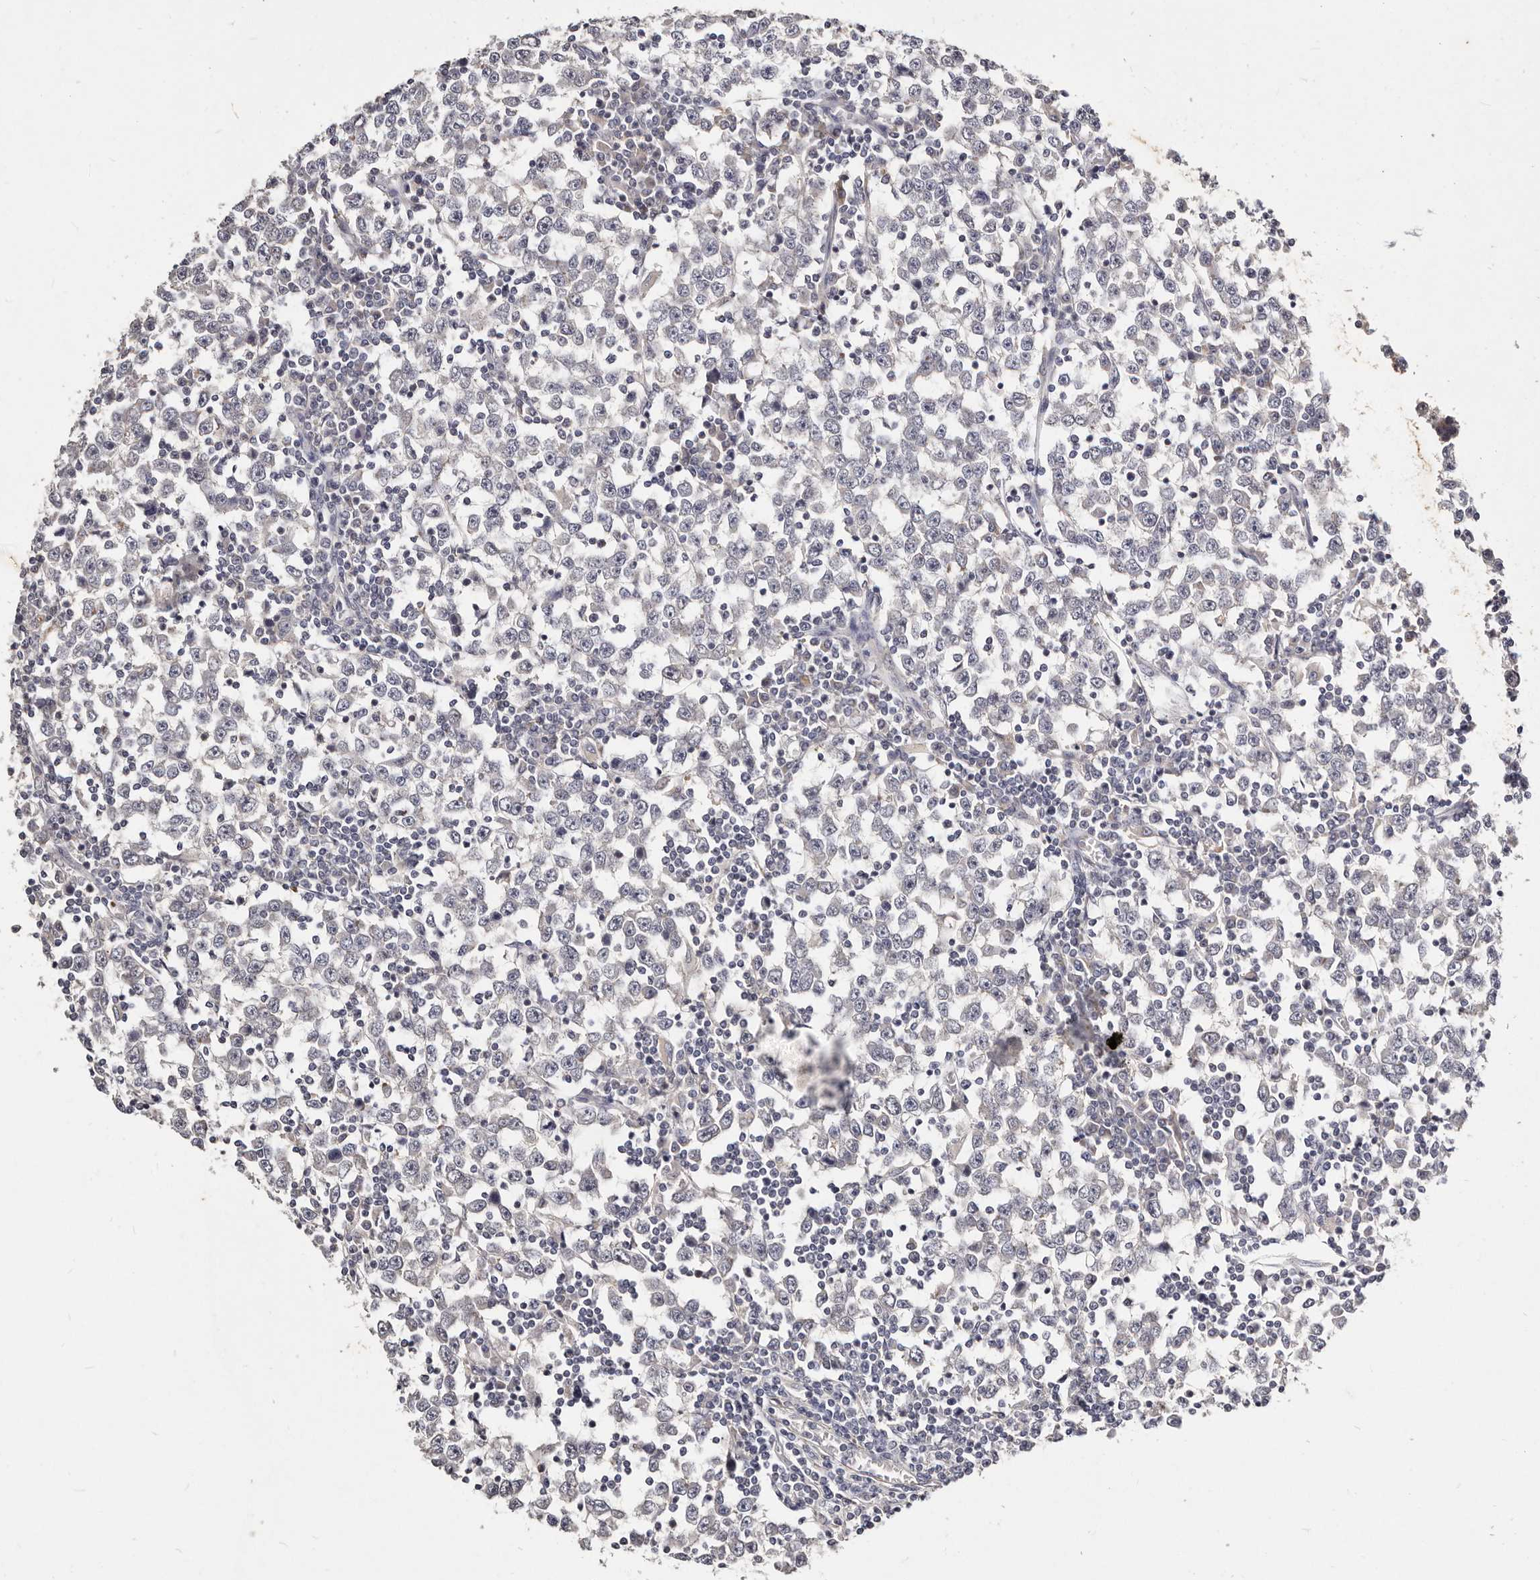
{"staining": {"intensity": "negative", "quantity": "none", "location": "none"}, "tissue": "testis cancer", "cell_type": "Tumor cells", "image_type": "cancer", "snomed": [{"axis": "morphology", "description": "Seminoma, NOS"}, {"axis": "topography", "description": "Testis"}], "caption": "IHC photomicrograph of human testis cancer (seminoma) stained for a protein (brown), which reveals no expression in tumor cells. (Brightfield microscopy of DAB (3,3'-diaminobenzidine) IHC at high magnification).", "gene": "MRPS33", "patient": {"sex": "male", "age": 65}}